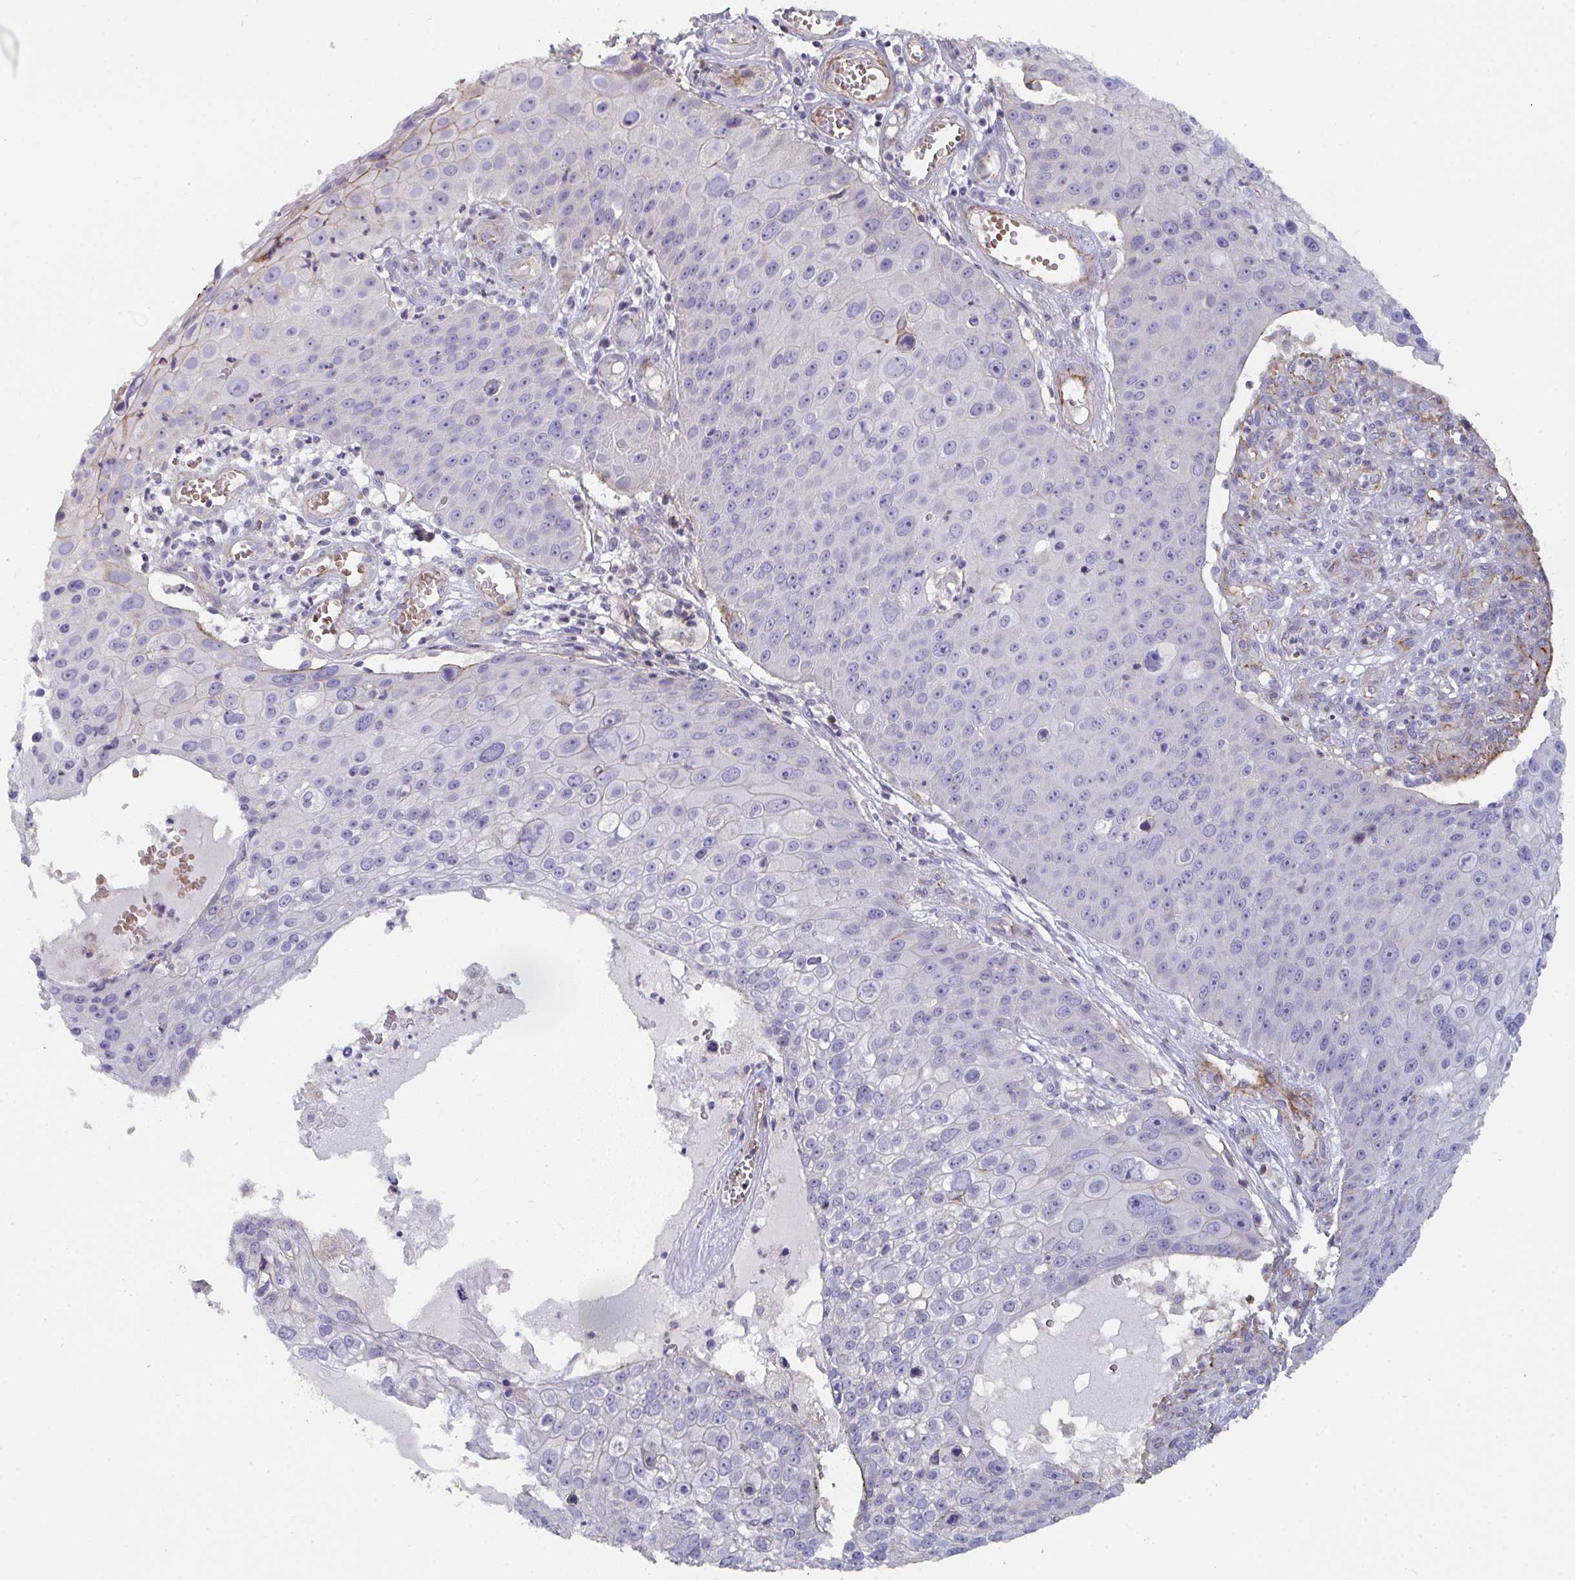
{"staining": {"intensity": "negative", "quantity": "none", "location": "none"}, "tissue": "skin cancer", "cell_type": "Tumor cells", "image_type": "cancer", "snomed": [{"axis": "morphology", "description": "Squamous cell carcinoma, NOS"}, {"axis": "topography", "description": "Skin"}], "caption": "High magnification brightfield microscopy of skin cancer stained with DAB (brown) and counterstained with hematoxylin (blue): tumor cells show no significant positivity.", "gene": "FZD2", "patient": {"sex": "male", "age": 71}}